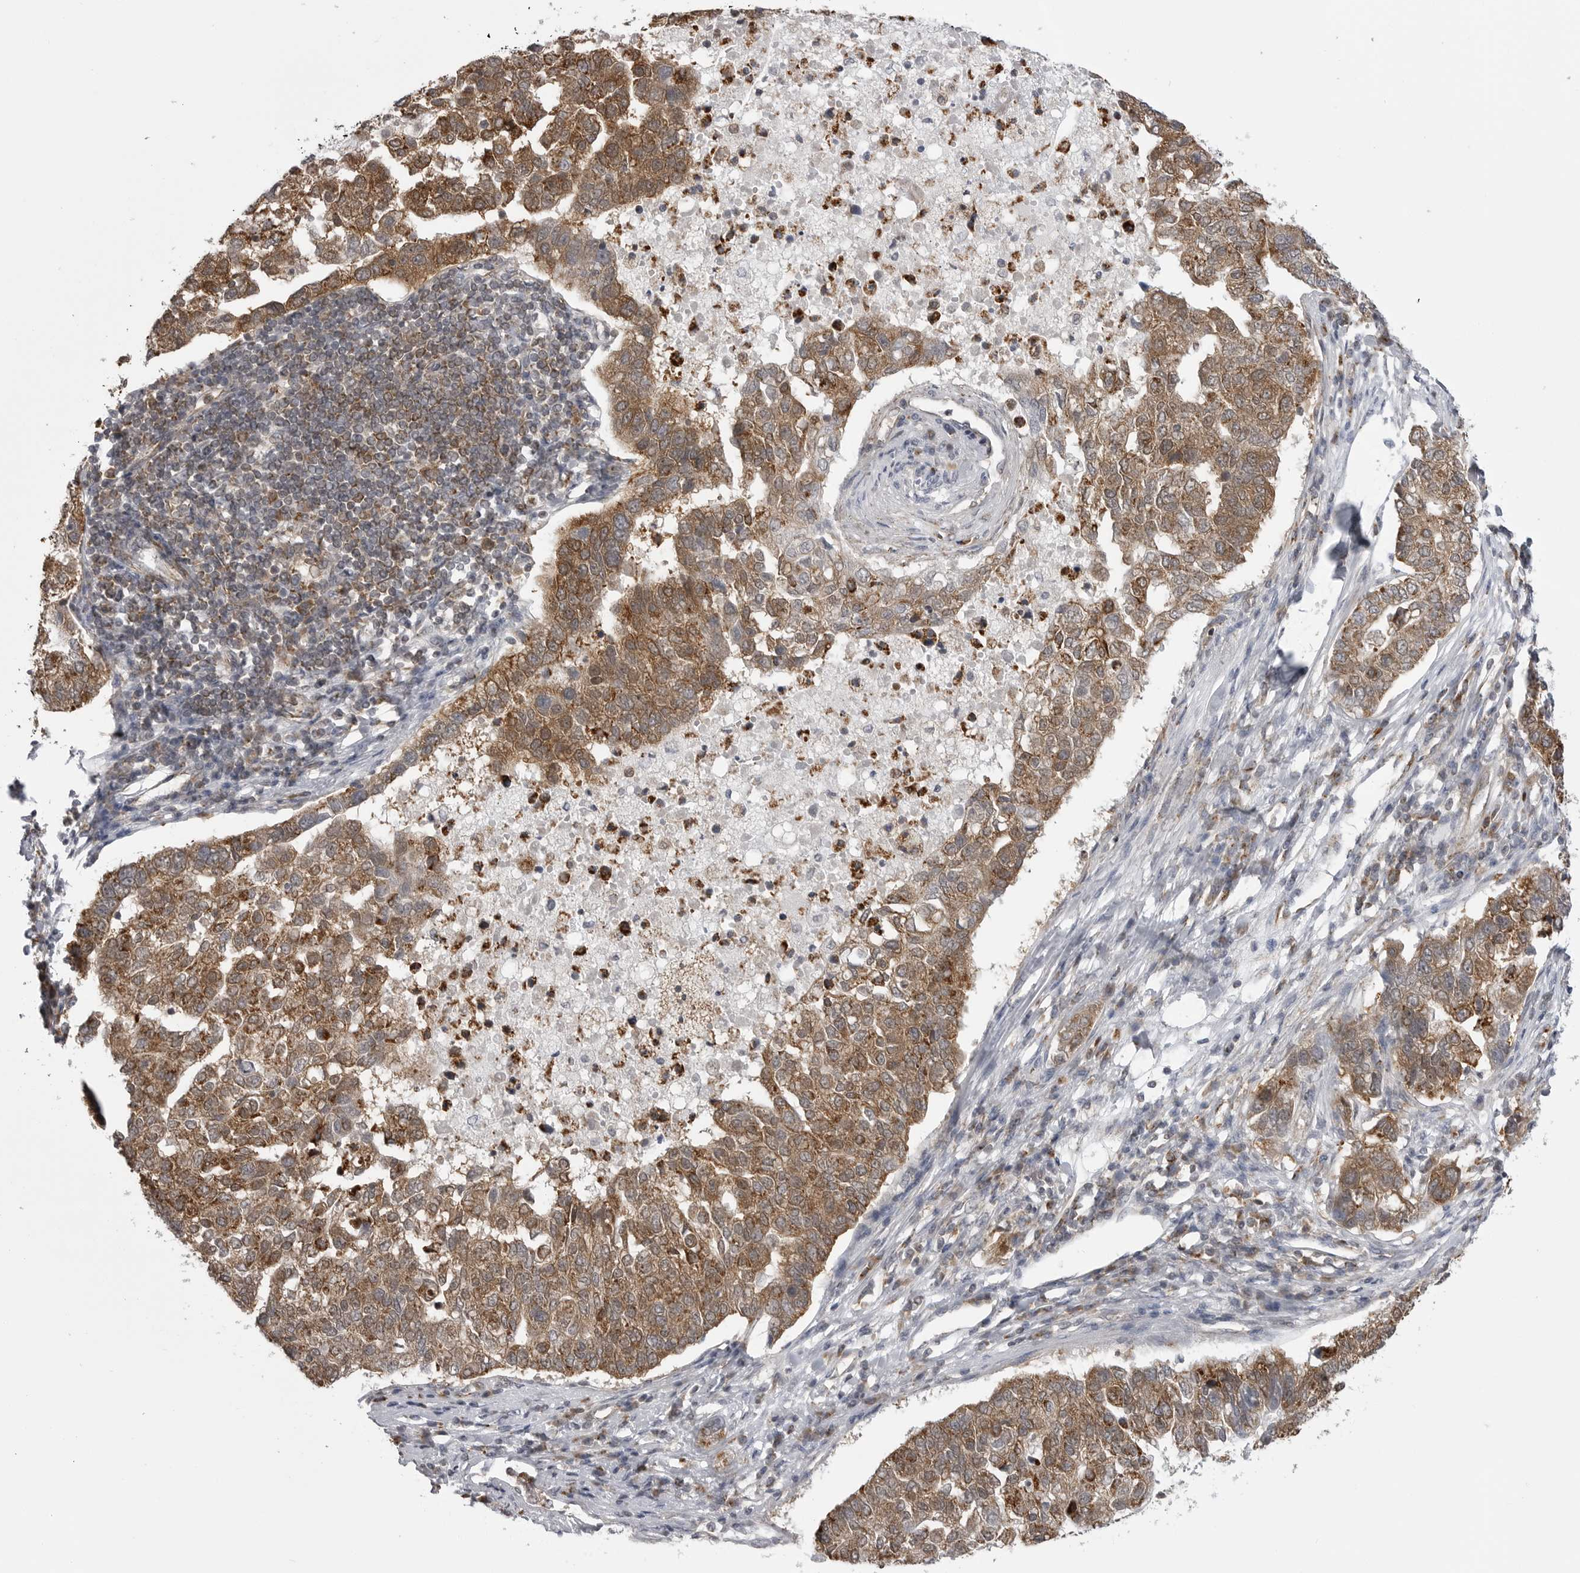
{"staining": {"intensity": "moderate", "quantity": ">75%", "location": "cytoplasmic/membranous"}, "tissue": "pancreatic cancer", "cell_type": "Tumor cells", "image_type": "cancer", "snomed": [{"axis": "morphology", "description": "Adenocarcinoma, NOS"}, {"axis": "topography", "description": "Pancreas"}], "caption": "A micrograph of human pancreatic adenocarcinoma stained for a protein reveals moderate cytoplasmic/membranous brown staining in tumor cells. Nuclei are stained in blue.", "gene": "FH", "patient": {"sex": "female", "age": 61}}